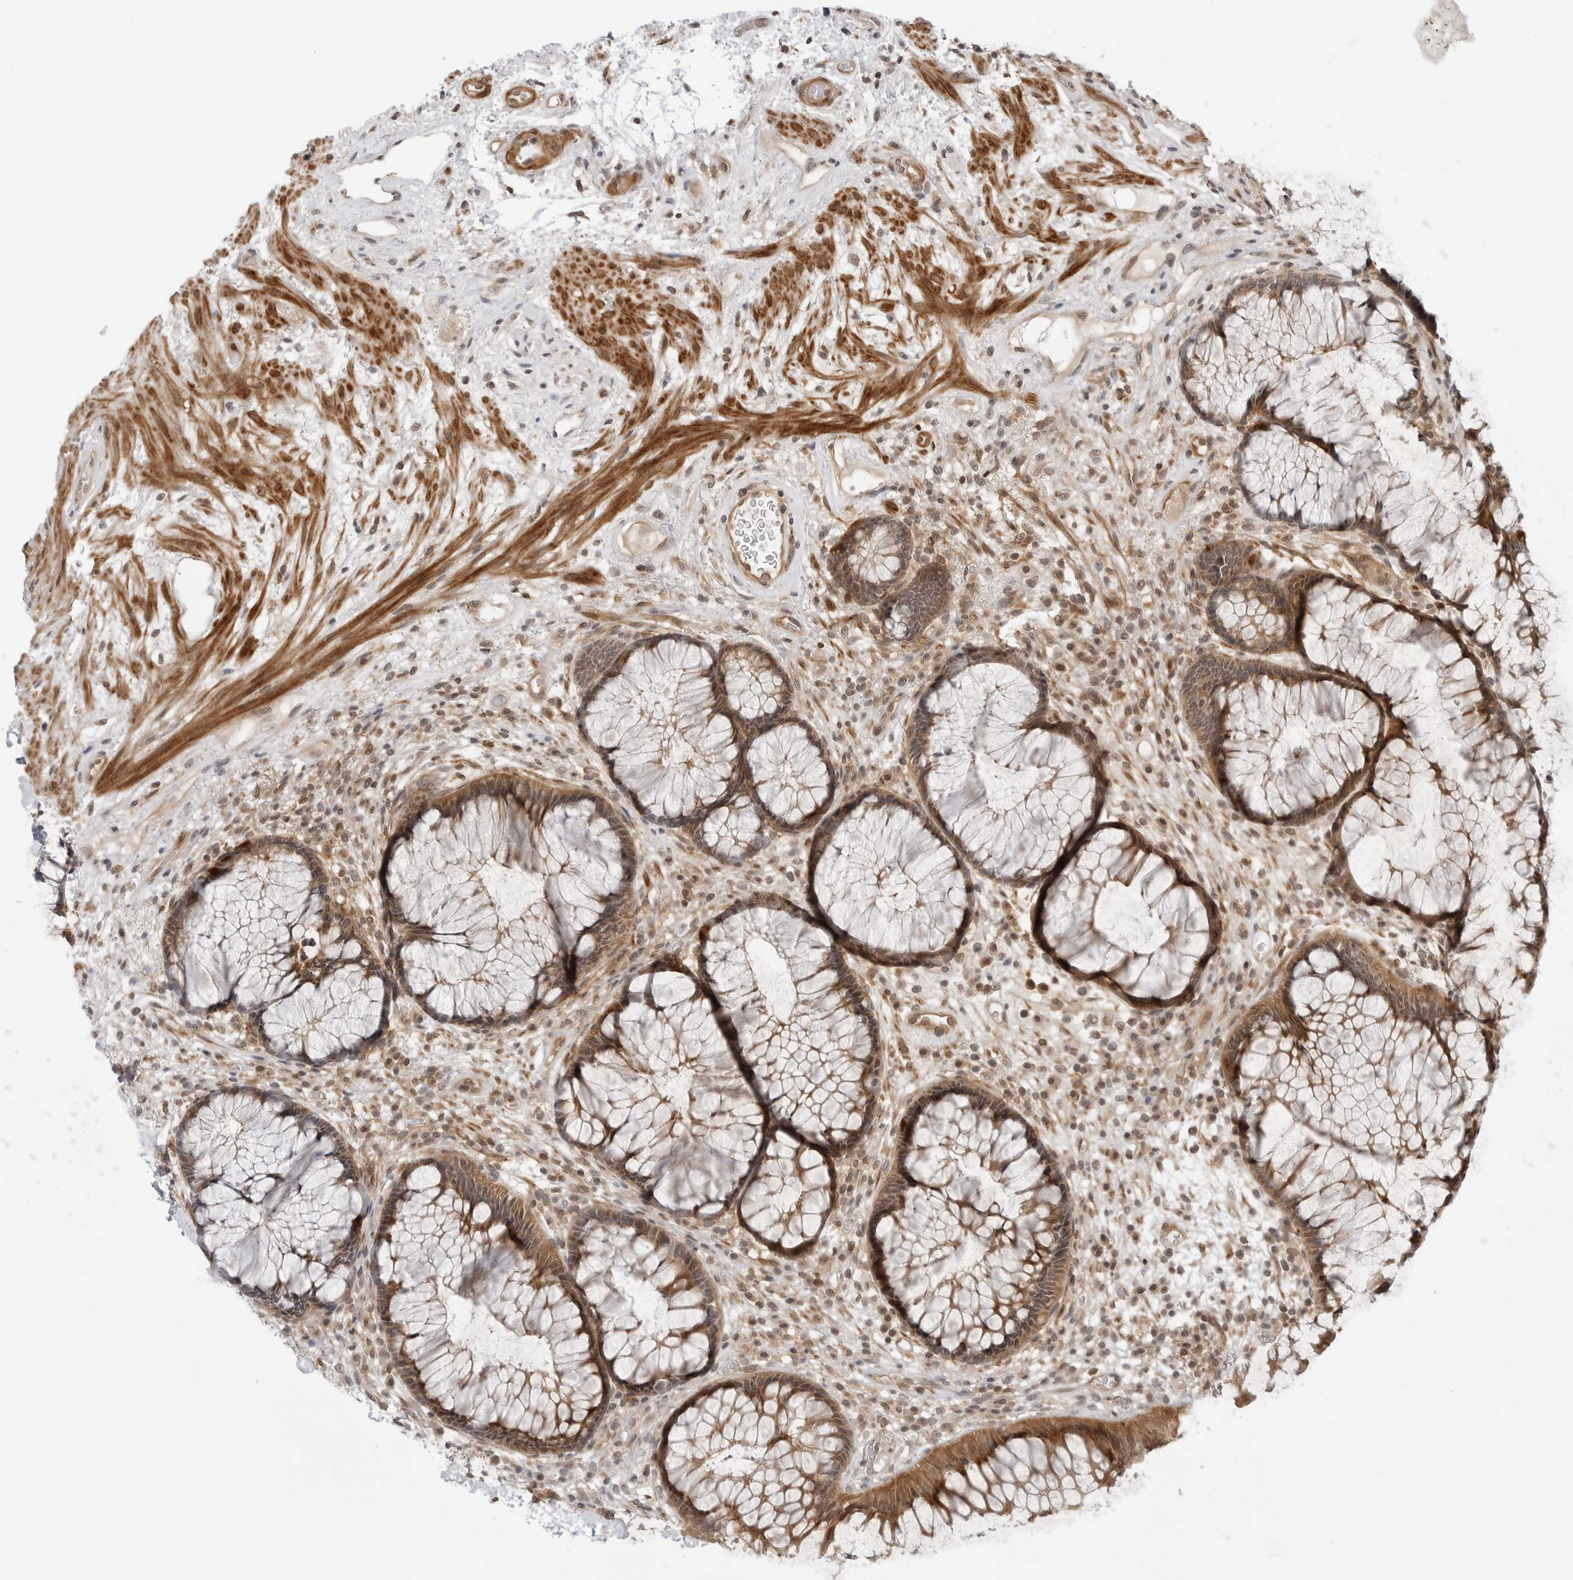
{"staining": {"intensity": "moderate", "quantity": ">75%", "location": "cytoplasmic/membranous,nuclear"}, "tissue": "rectum", "cell_type": "Glandular cells", "image_type": "normal", "snomed": [{"axis": "morphology", "description": "Normal tissue, NOS"}, {"axis": "topography", "description": "Rectum"}], "caption": "IHC staining of benign rectum, which displays medium levels of moderate cytoplasmic/membranous,nuclear positivity in approximately >75% of glandular cells indicating moderate cytoplasmic/membranous,nuclear protein expression. The staining was performed using DAB (3,3'-diaminobenzidine) (brown) for protein detection and nuclei were counterstained in hematoxylin (blue).", "gene": "MAP2K5", "patient": {"sex": "male", "age": 51}}